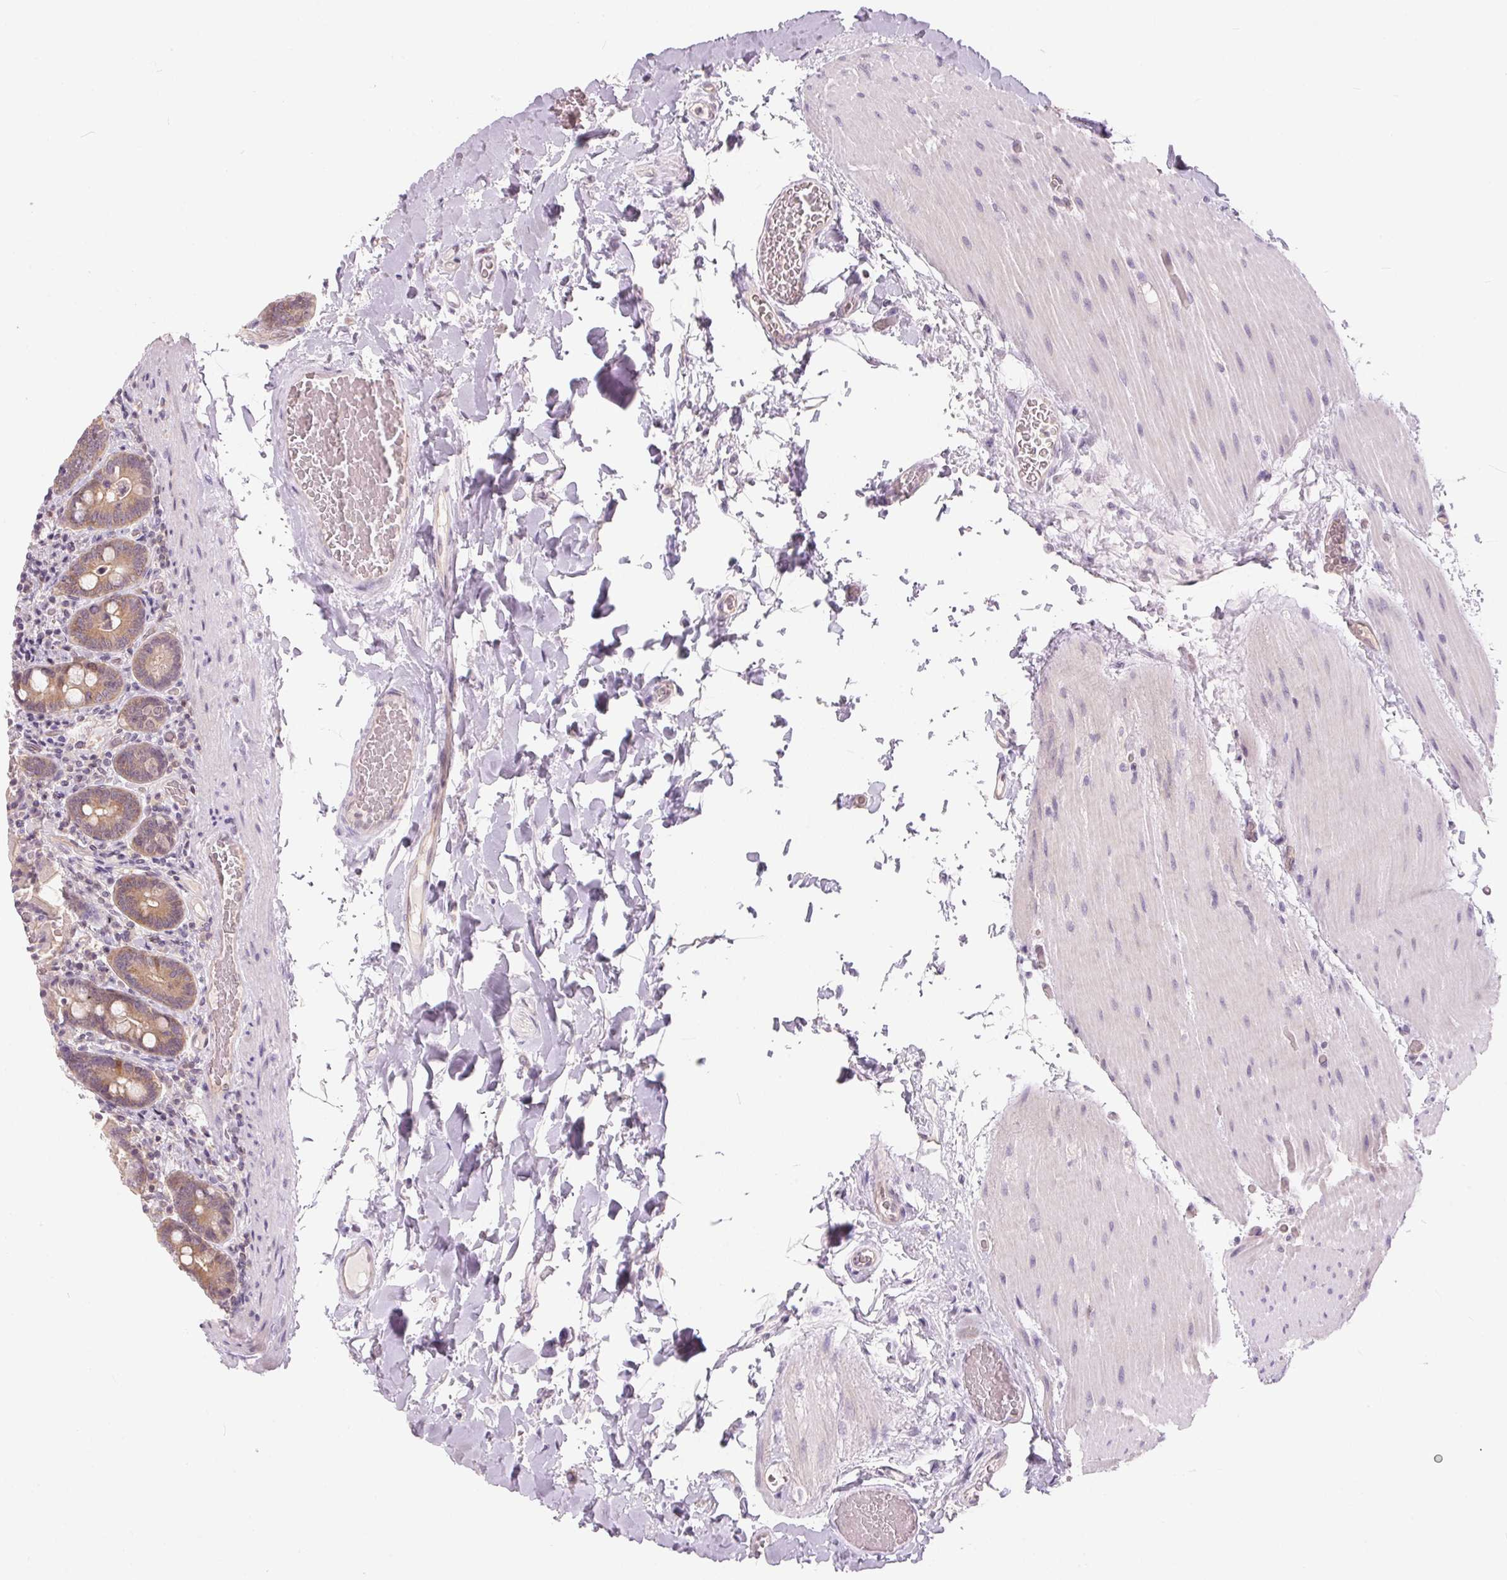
{"staining": {"intensity": "weak", "quantity": "25%-75%", "location": "cytoplasmic/membranous"}, "tissue": "duodenum", "cell_type": "Glandular cells", "image_type": "normal", "snomed": [{"axis": "morphology", "description": "Normal tissue, NOS"}, {"axis": "topography", "description": "Duodenum"}], "caption": "Immunohistochemical staining of normal duodenum displays low levels of weak cytoplasmic/membranous staining in approximately 25%-75% of glandular cells. (DAB (3,3'-diaminobenzidine) IHC, brown staining for protein, blue staining for nuclei).", "gene": "BLMH", "patient": {"sex": "female", "age": 62}}